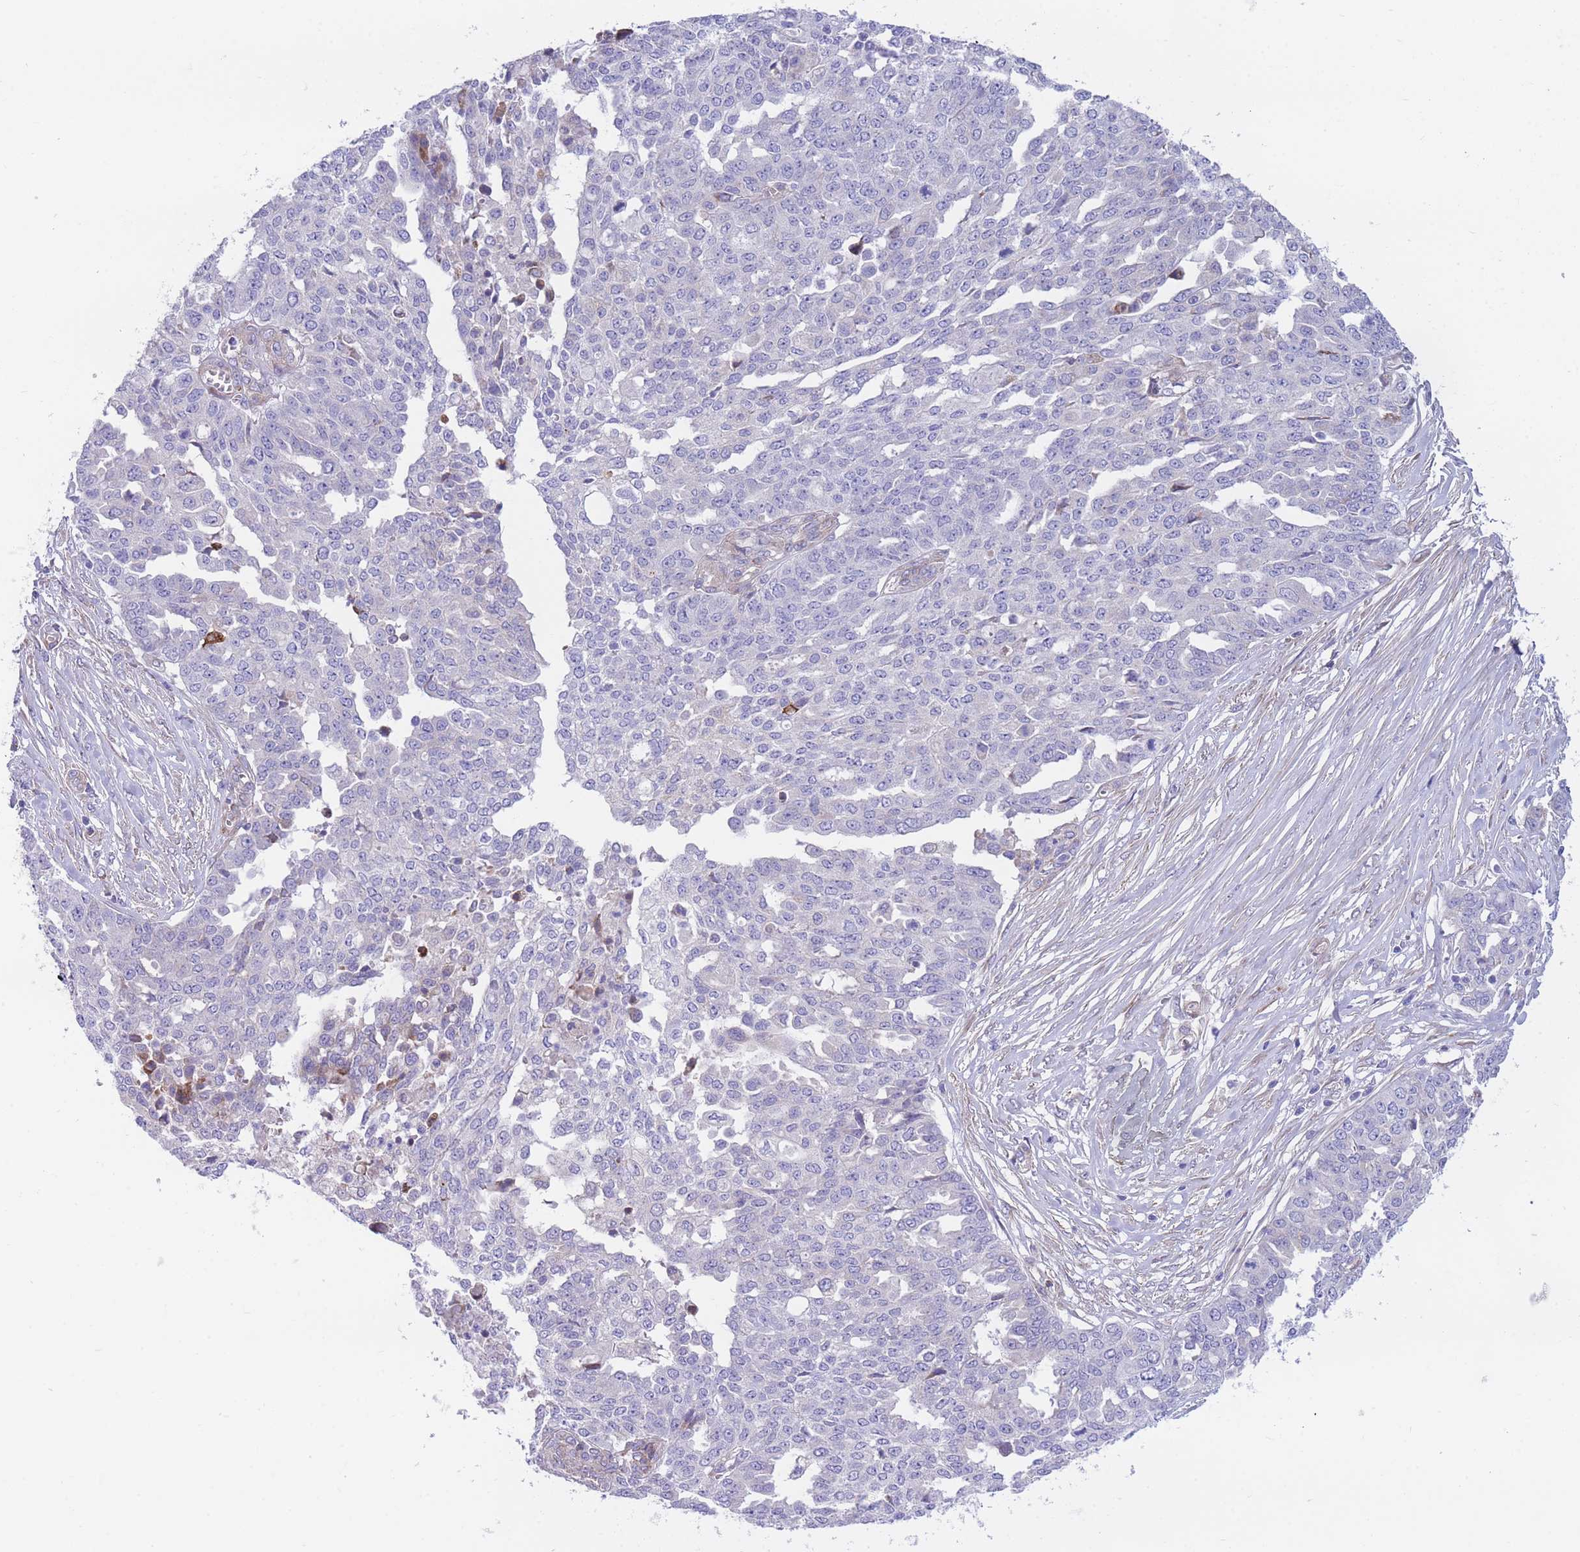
{"staining": {"intensity": "negative", "quantity": "none", "location": "none"}, "tissue": "ovarian cancer", "cell_type": "Tumor cells", "image_type": "cancer", "snomed": [{"axis": "morphology", "description": "Cystadenocarcinoma, serous, NOS"}, {"axis": "topography", "description": "Soft tissue"}, {"axis": "topography", "description": "Ovary"}], "caption": "DAB immunohistochemical staining of human serous cystadenocarcinoma (ovarian) reveals no significant expression in tumor cells.", "gene": "DET1", "patient": {"sex": "female", "age": 57}}